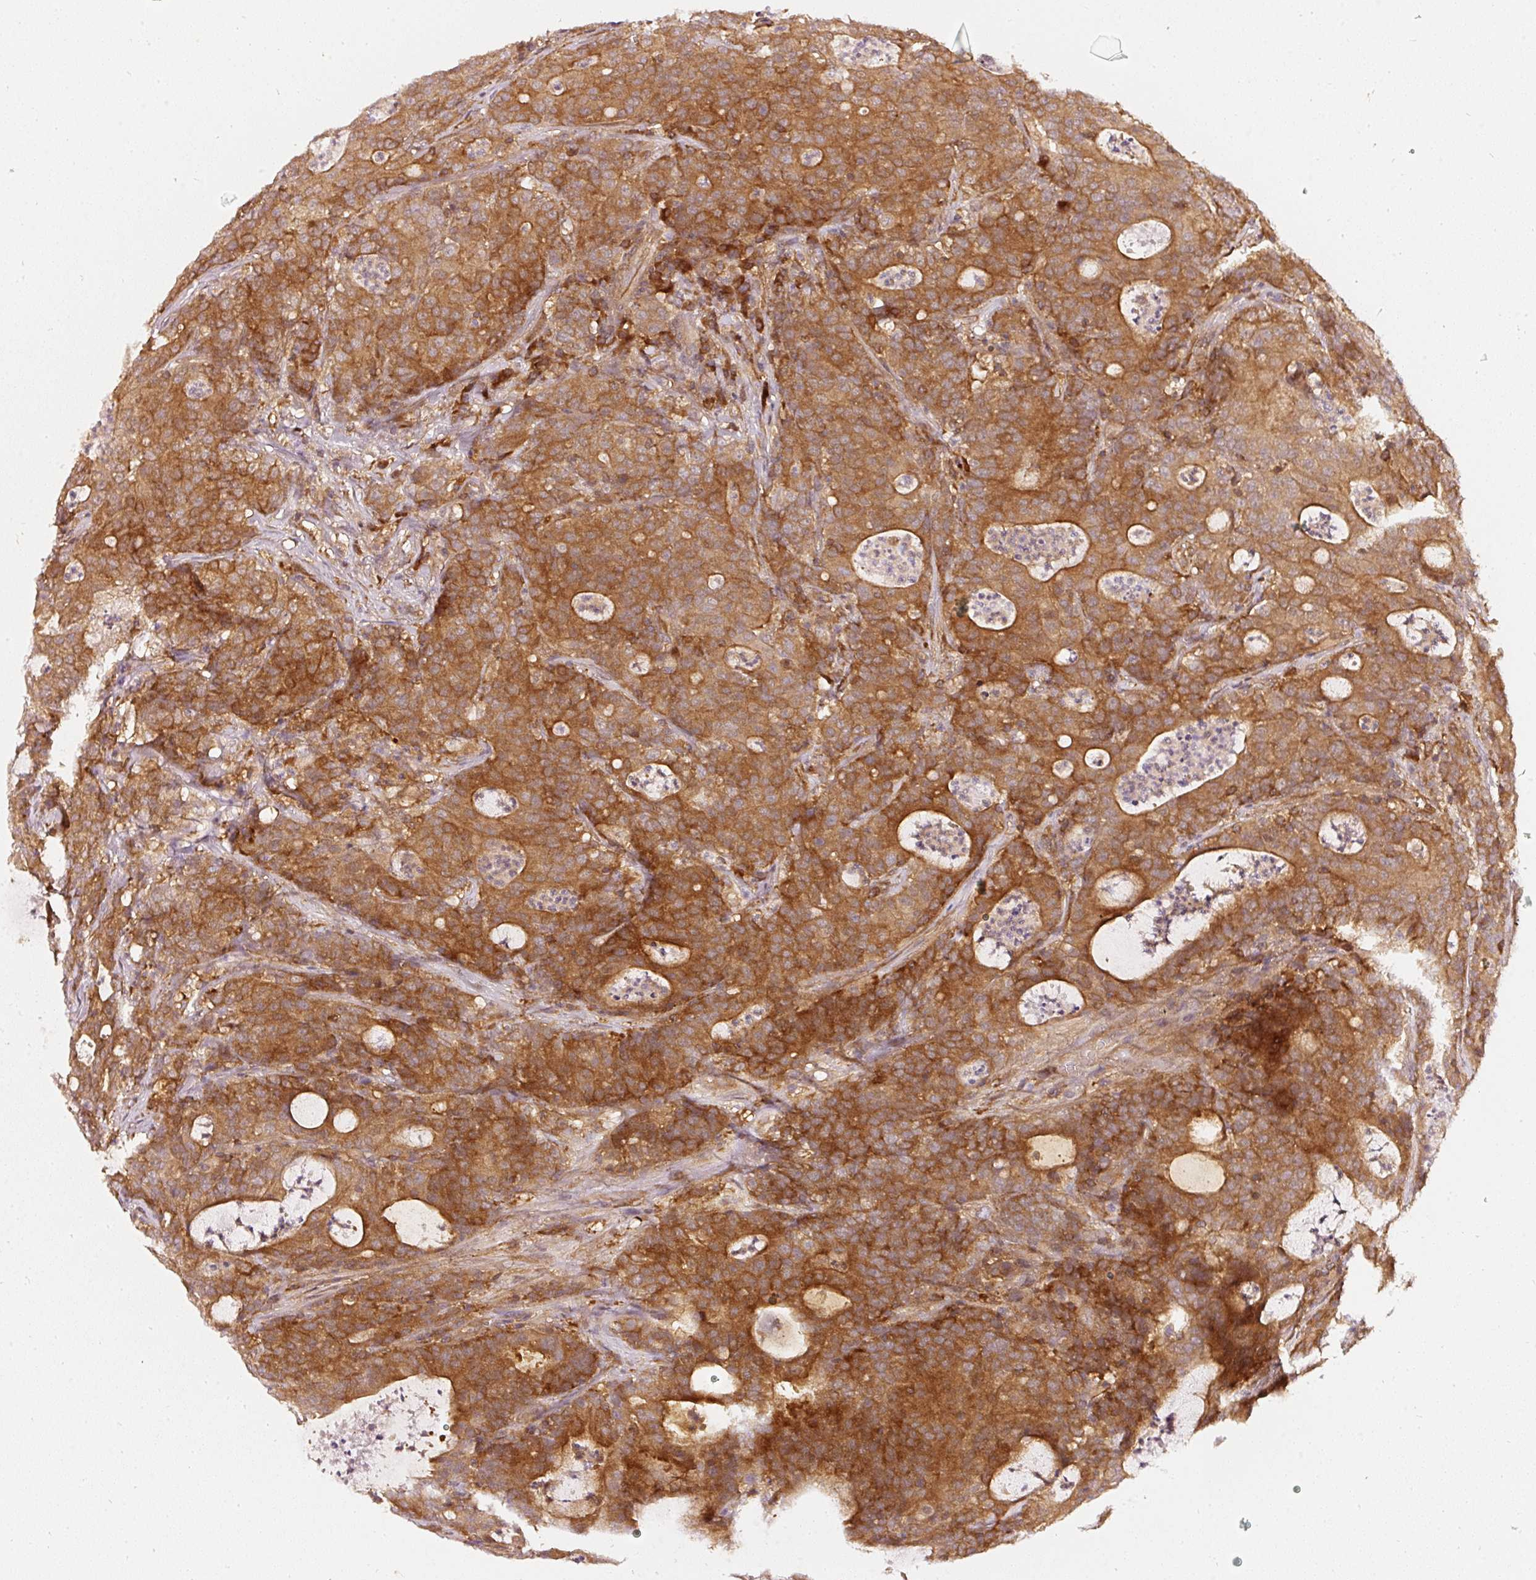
{"staining": {"intensity": "strong", "quantity": ">75%", "location": "cytoplasmic/membranous"}, "tissue": "colorectal cancer", "cell_type": "Tumor cells", "image_type": "cancer", "snomed": [{"axis": "morphology", "description": "Adenocarcinoma, NOS"}, {"axis": "topography", "description": "Colon"}], "caption": "Immunohistochemical staining of colorectal adenocarcinoma exhibits high levels of strong cytoplasmic/membranous protein staining in about >75% of tumor cells.", "gene": "ASMTL", "patient": {"sex": "male", "age": 83}}